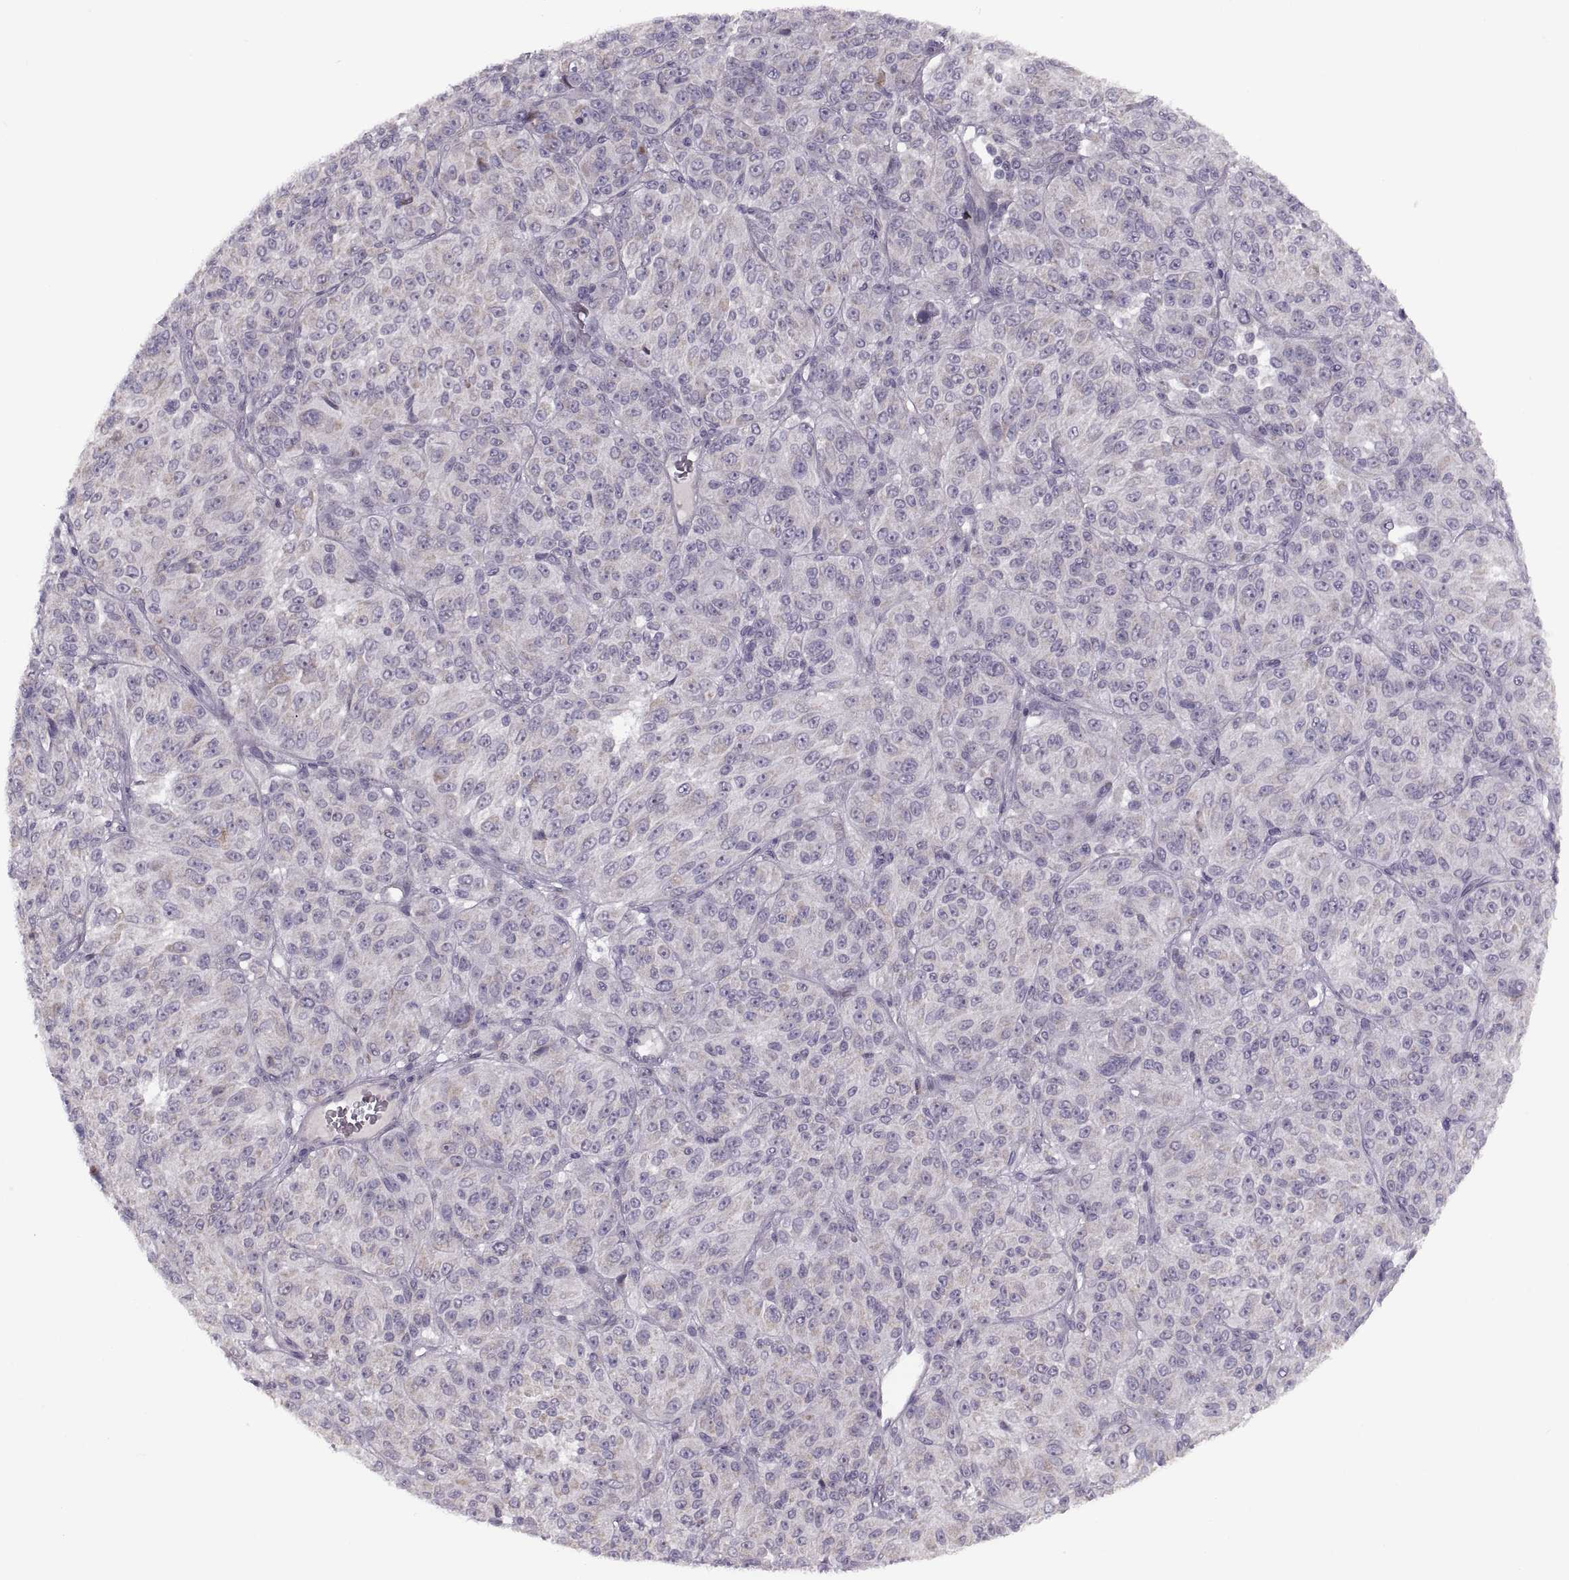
{"staining": {"intensity": "weak", "quantity": "<25%", "location": "cytoplasmic/membranous"}, "tissue": "melanoma", "cell_type": "Tumor cells", "image_type": "cancer", "snomed": [{"axis": "morphology", "description": "Malignant melanoma, Metastatic site"}, {"axis": "topography", "description": "Brain"}], "caption": "The micrograph reveals no significant positivity in tumor cells of malignant melanoma (metastatic site).", "gene": "PIERCE1", "patient": {"sex": "female", "age": 56}}